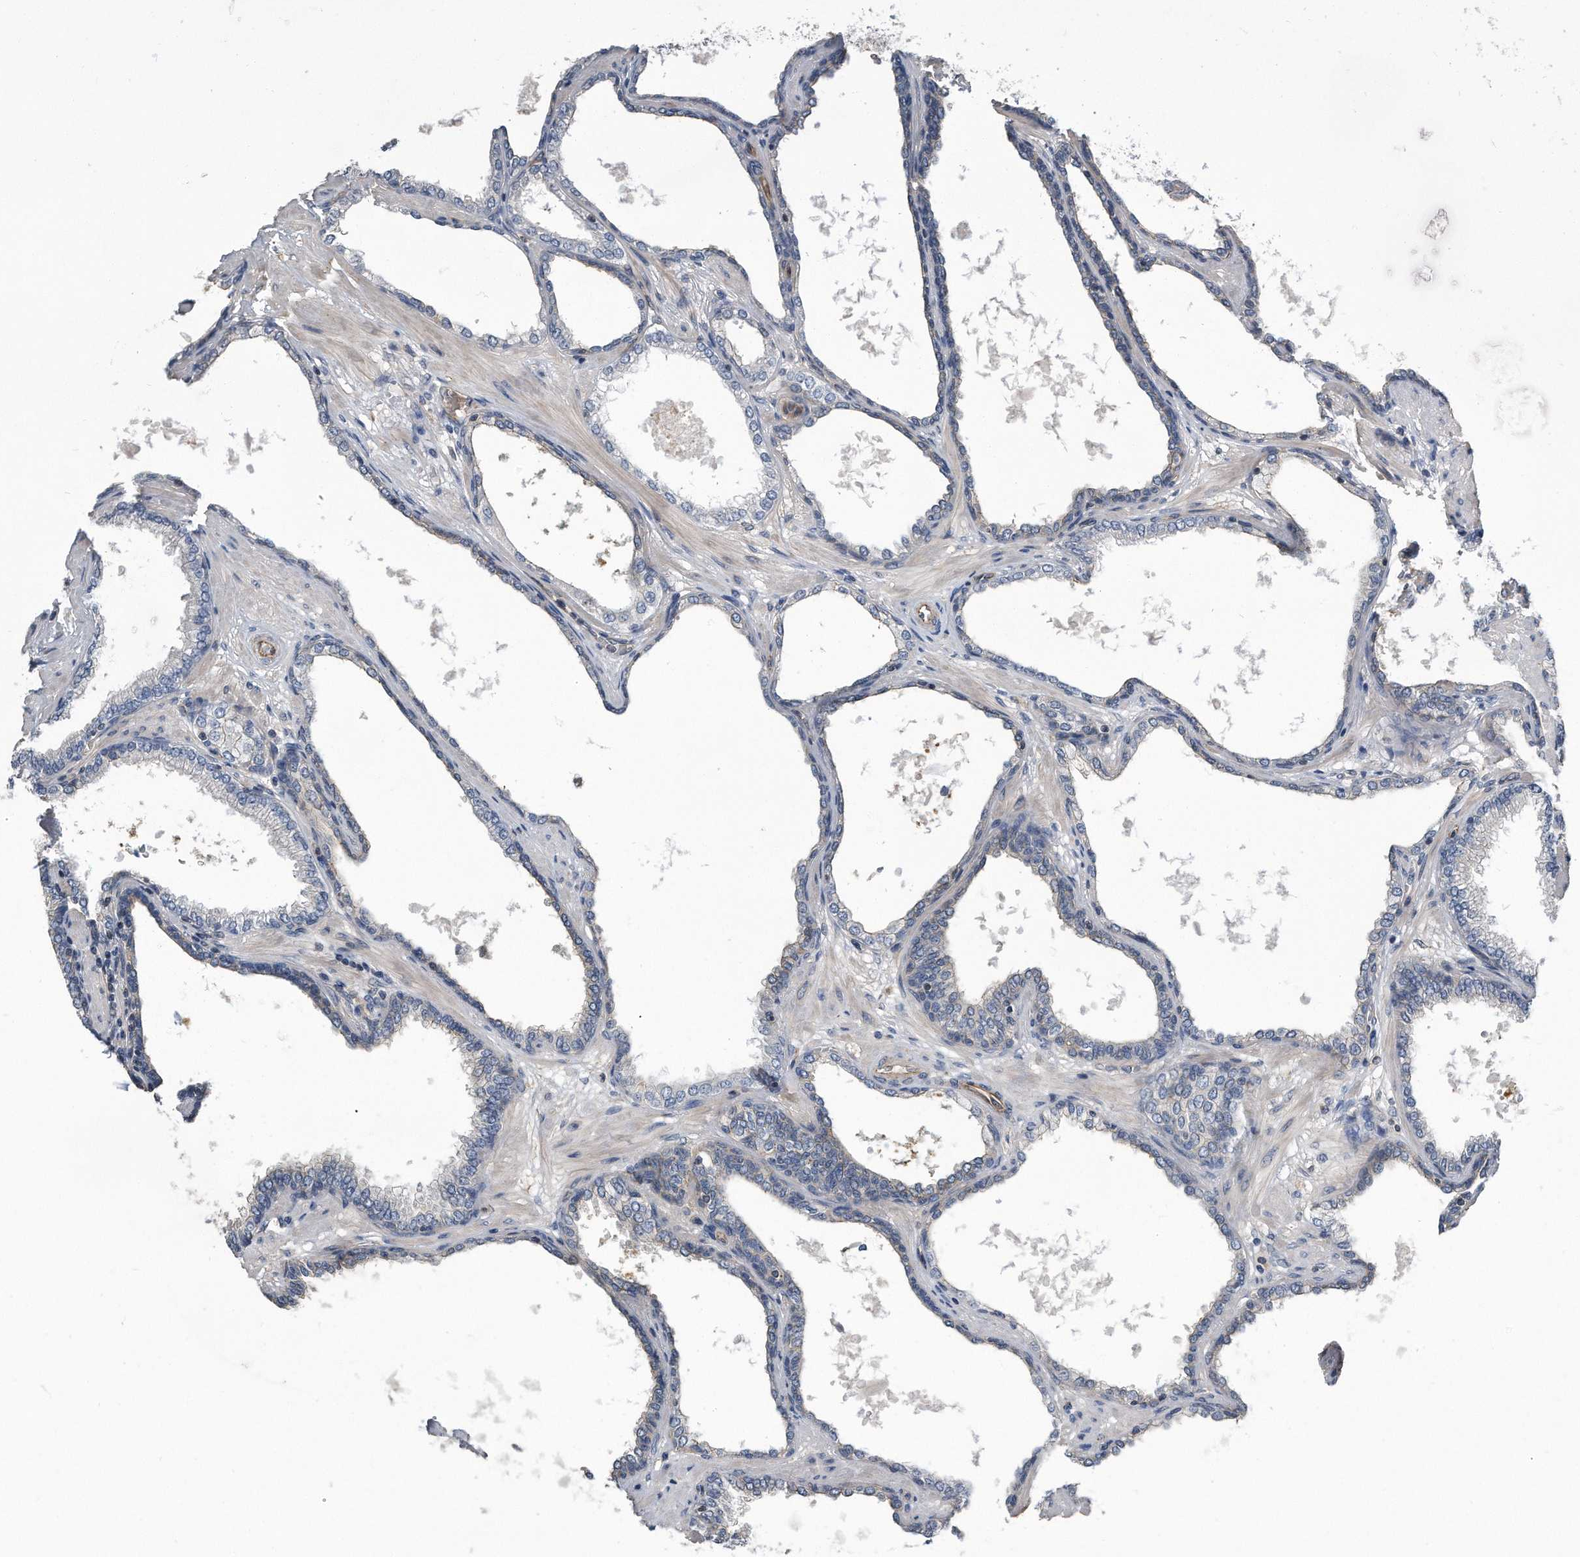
{"staining": {"intensity": "negative", "quantity": "none", "location": "none"}, "tissue": "prostate cancer", "cell_type": "Tumor cells", "image_type": "cancer", "snomed": [{"axis": "morphology", "description": "Adenocarcinoma, Low grade"}, {"axis": "topography", "description": "Prostate"}], "caption": "Prostate cancer stained for a protein using immunohistochemistry (IHC) exhibits no expression tumor cells.", "gene": "GPC1", "patient": {"sex": "male", "age": 60}}